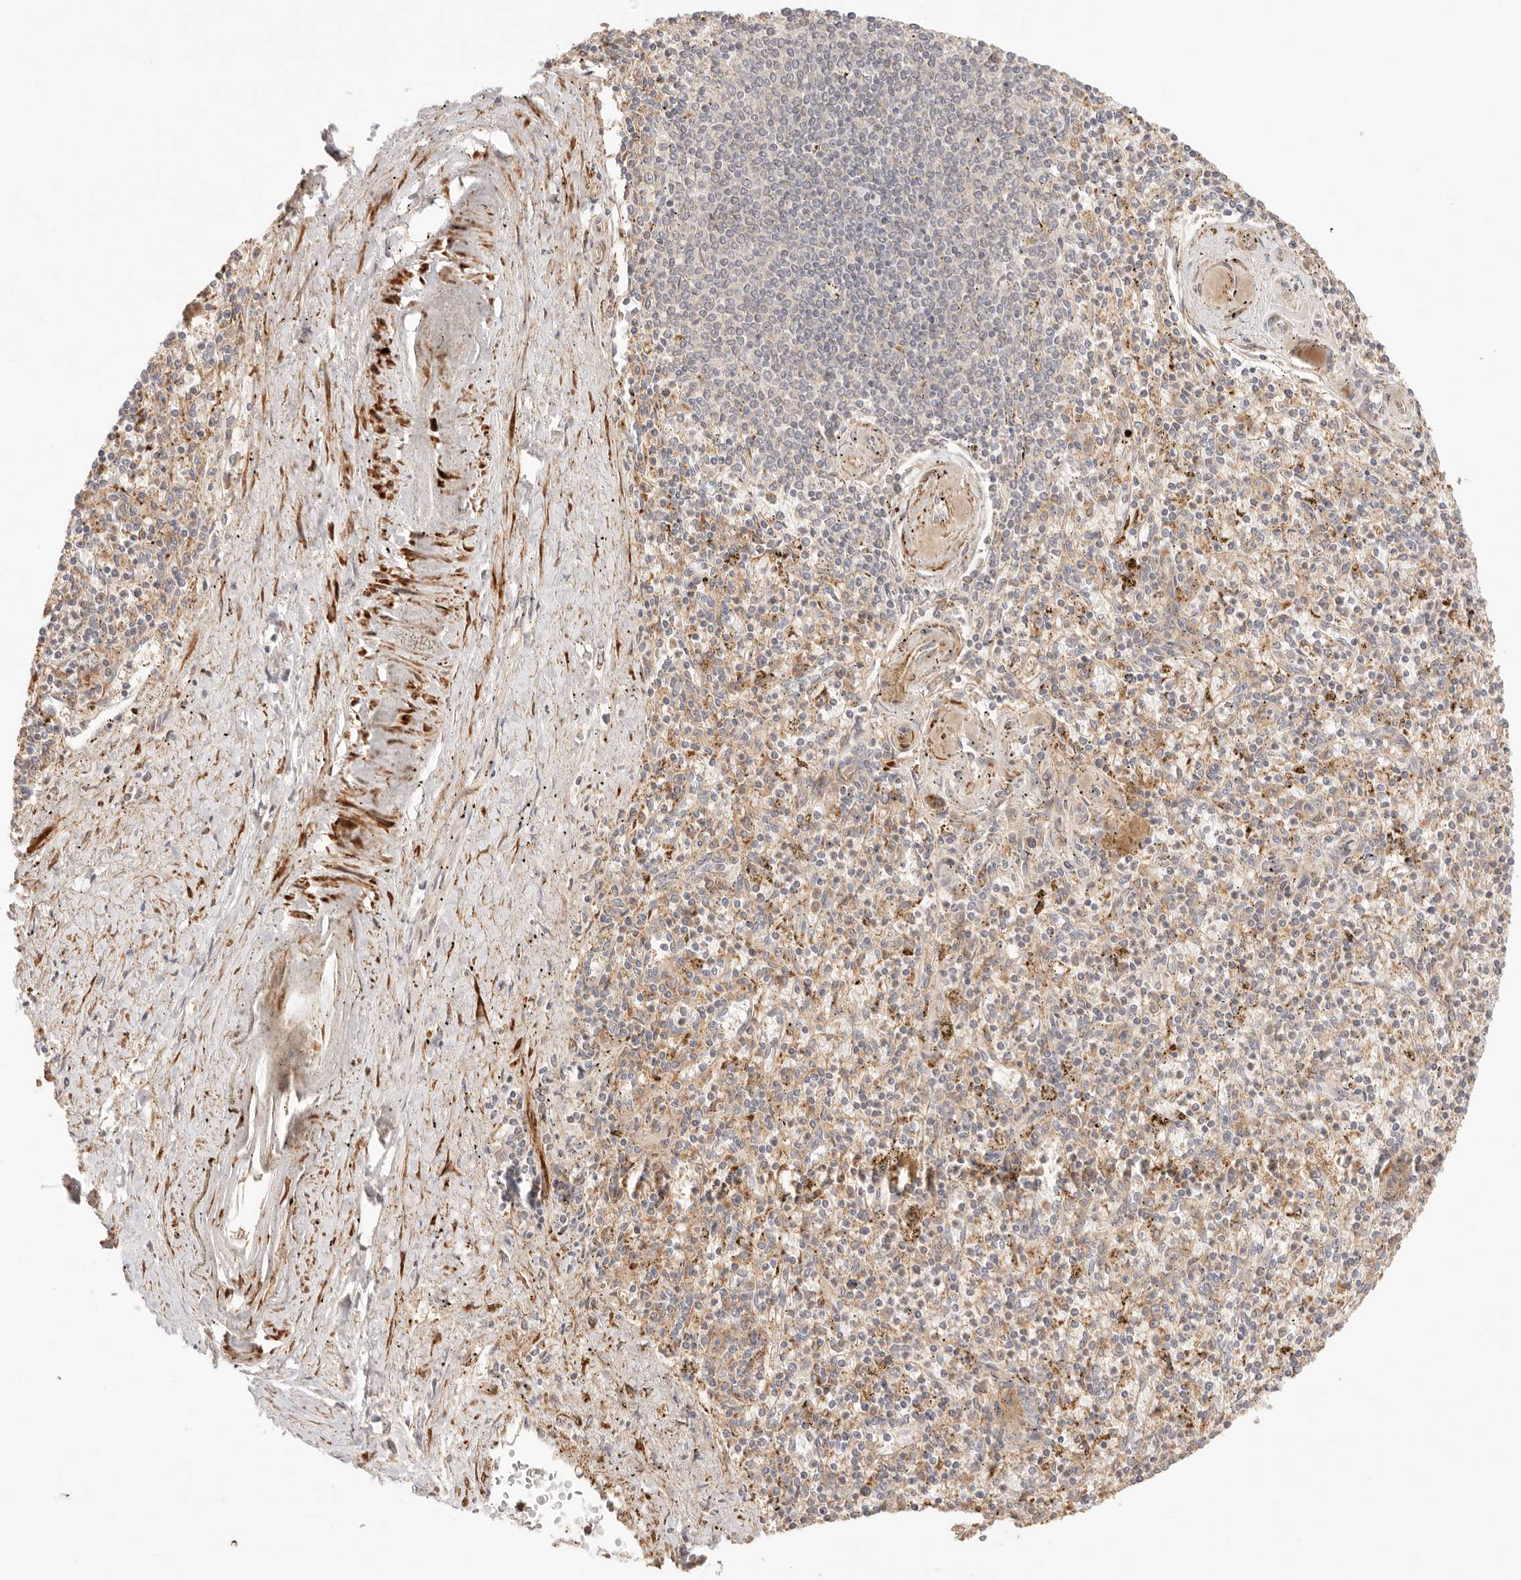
{"staining": {"intensity": "weak", "quantity": "25%-75%", "location": "cytoplasmic/membranous"}, "tissue": "spleen", "cell_type": "Cells in red pulp", "image_type": "normal", "snomed": [{"axis": "morphology", "description": "Normal tissue, NOS"}, {"axis": "topography", "description": "Spleen"}], "caption": "Immunohistochemistry (IHC) histopathology image of normal spleen: spleen stained using immunohistochemistry (IHC) reveals low levels of weak protein expression localized specifically in the cytoplasmic/membranous of cells in red pulp, appearing as a cytoplasmic/membranous brown color.", "gene": "IL1R2", "patient": {"sex": "male", "age": 72}}